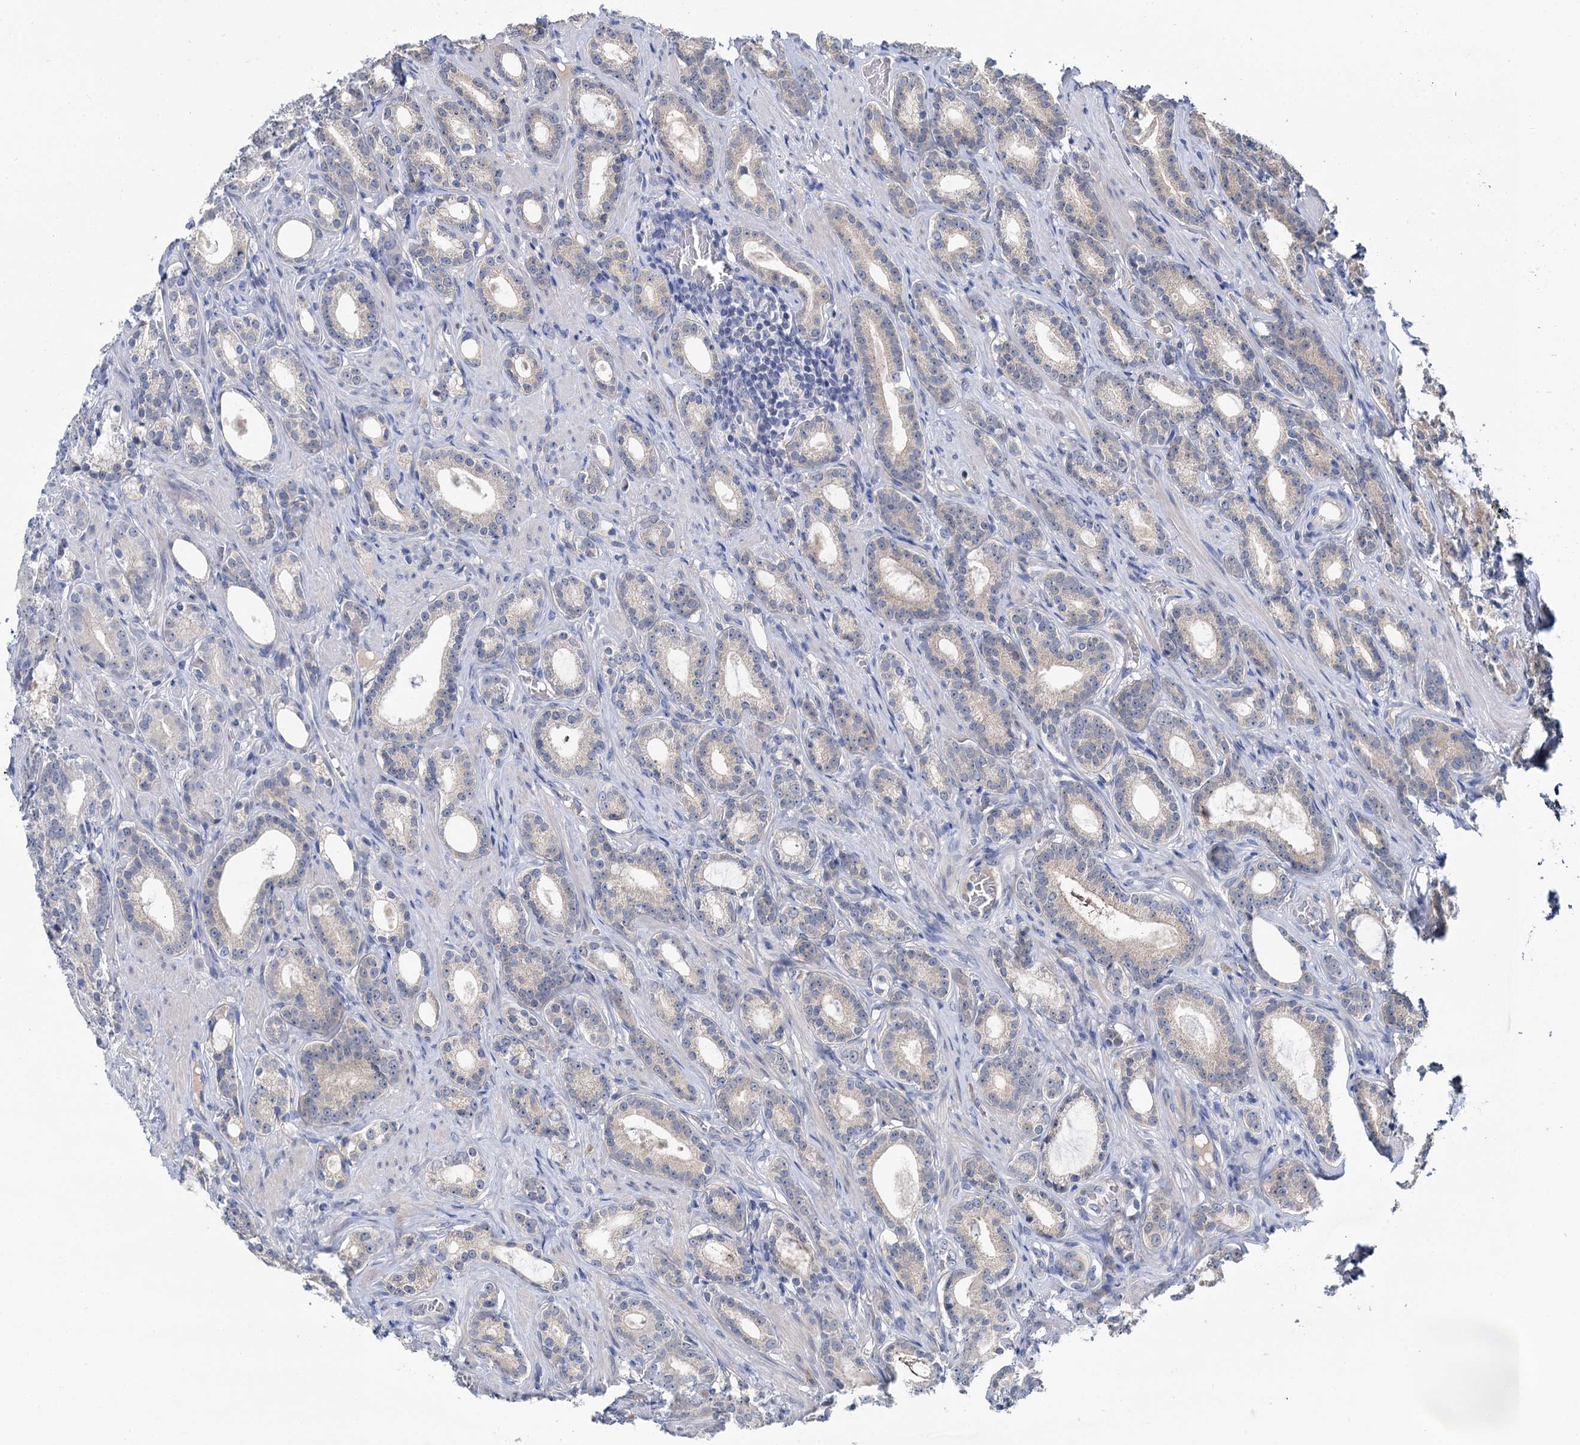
{"staining": {"intensity": "weak", "quantity": "<25%", "location": "cytoplasmic/membranous"}, "tissue": "prostate cancer", "cell_type": "Tumor cells", "image_type": "cancer", "snomed": [{"axis": "morphology", "description": "Adenocarcinoma, Low grade"}, {"axis": "topography", "description": "Prostate"}], "caption": "The immunohistochemistry image has no significant expression in tumor cells of adenocarcinoma (low-grade) (prostate) tissue. (IHC, brightfield microscopy, high magnification).", "gene": "ANKRD42", "patient": {"sex": "male", "age": 71}}